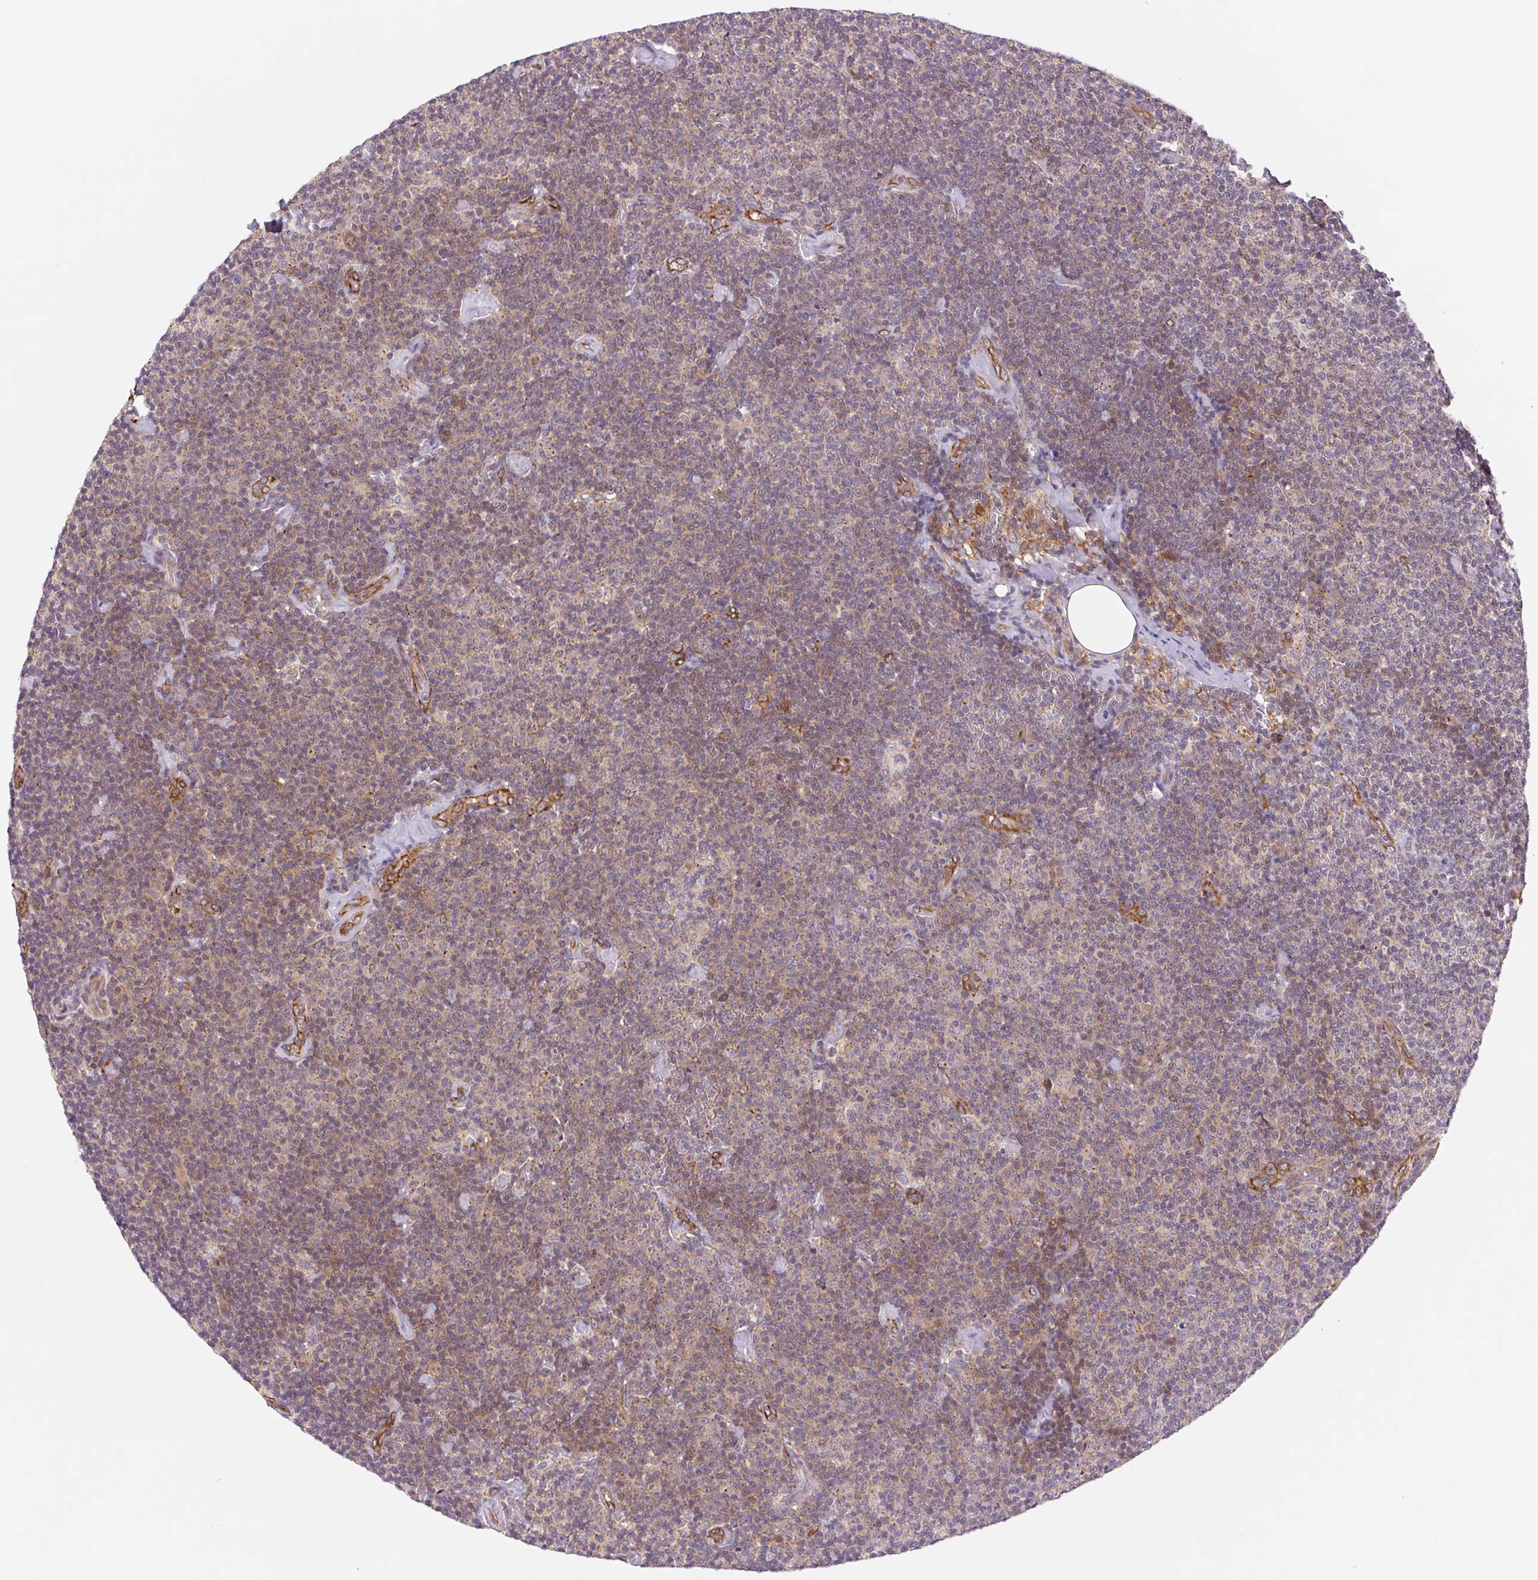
{"staining": {"intensity": "weak", "quantity": "25%-75%", "location": "cytoplasmic/membranous"}, "tissue": "lymphoma", "cell_type": "Tumor cells", "image_type": "cancer", "snomed": [{"axis": "morphology", "description": "Malignant lymphoma, non-Hodgkin's type, Low grade"}, {"axis": "topography", "description": "Lymph node"}], "caption": "Lymphoma stained with immunohistochemistry shows weak cytoplasmic/membranous staining in about 25%-75% of tumor cells.", "gene": "LYPD5", "patient": {"sex": "male", "age": 81}}